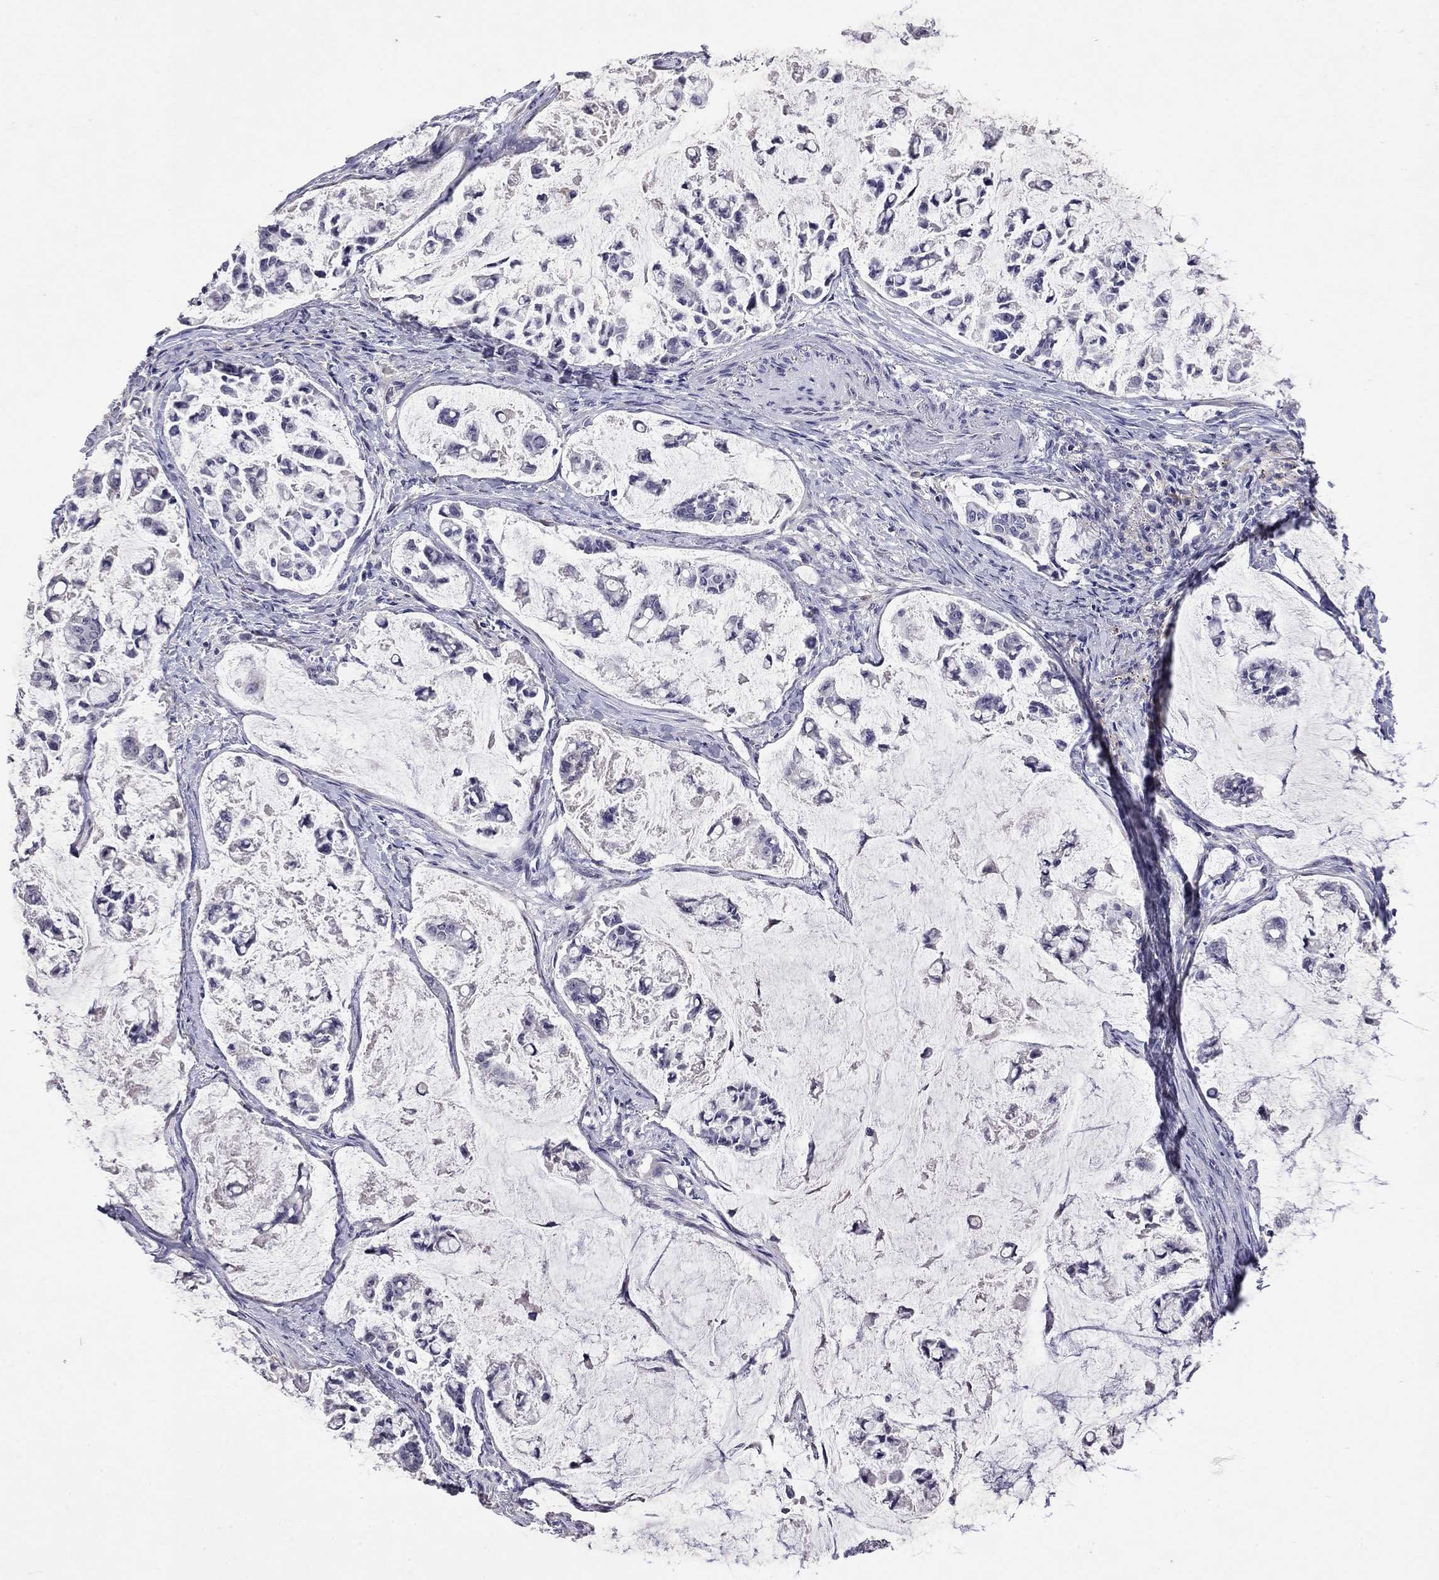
{"staining": {"intensity": "negative", "quantity": "none", "location": "none"}, "tissue": "stomach cancer", "cell_type": "Tumor cells", "image_type": "cancer", "snomed": [{"axis": "morphology", "description": "Adenocarcinoma, NOS"}, {"axis": "topography", "description": "Stomach"}], "caption": "A high-resolution image shows immunohistochemistry staining of stomach cancer, which shows no significant expression in tumor cells. (DAB immunohistochemistry, high magnification).", "gene": "WNK3", "patient": {"sex": "male", "age": 82}}